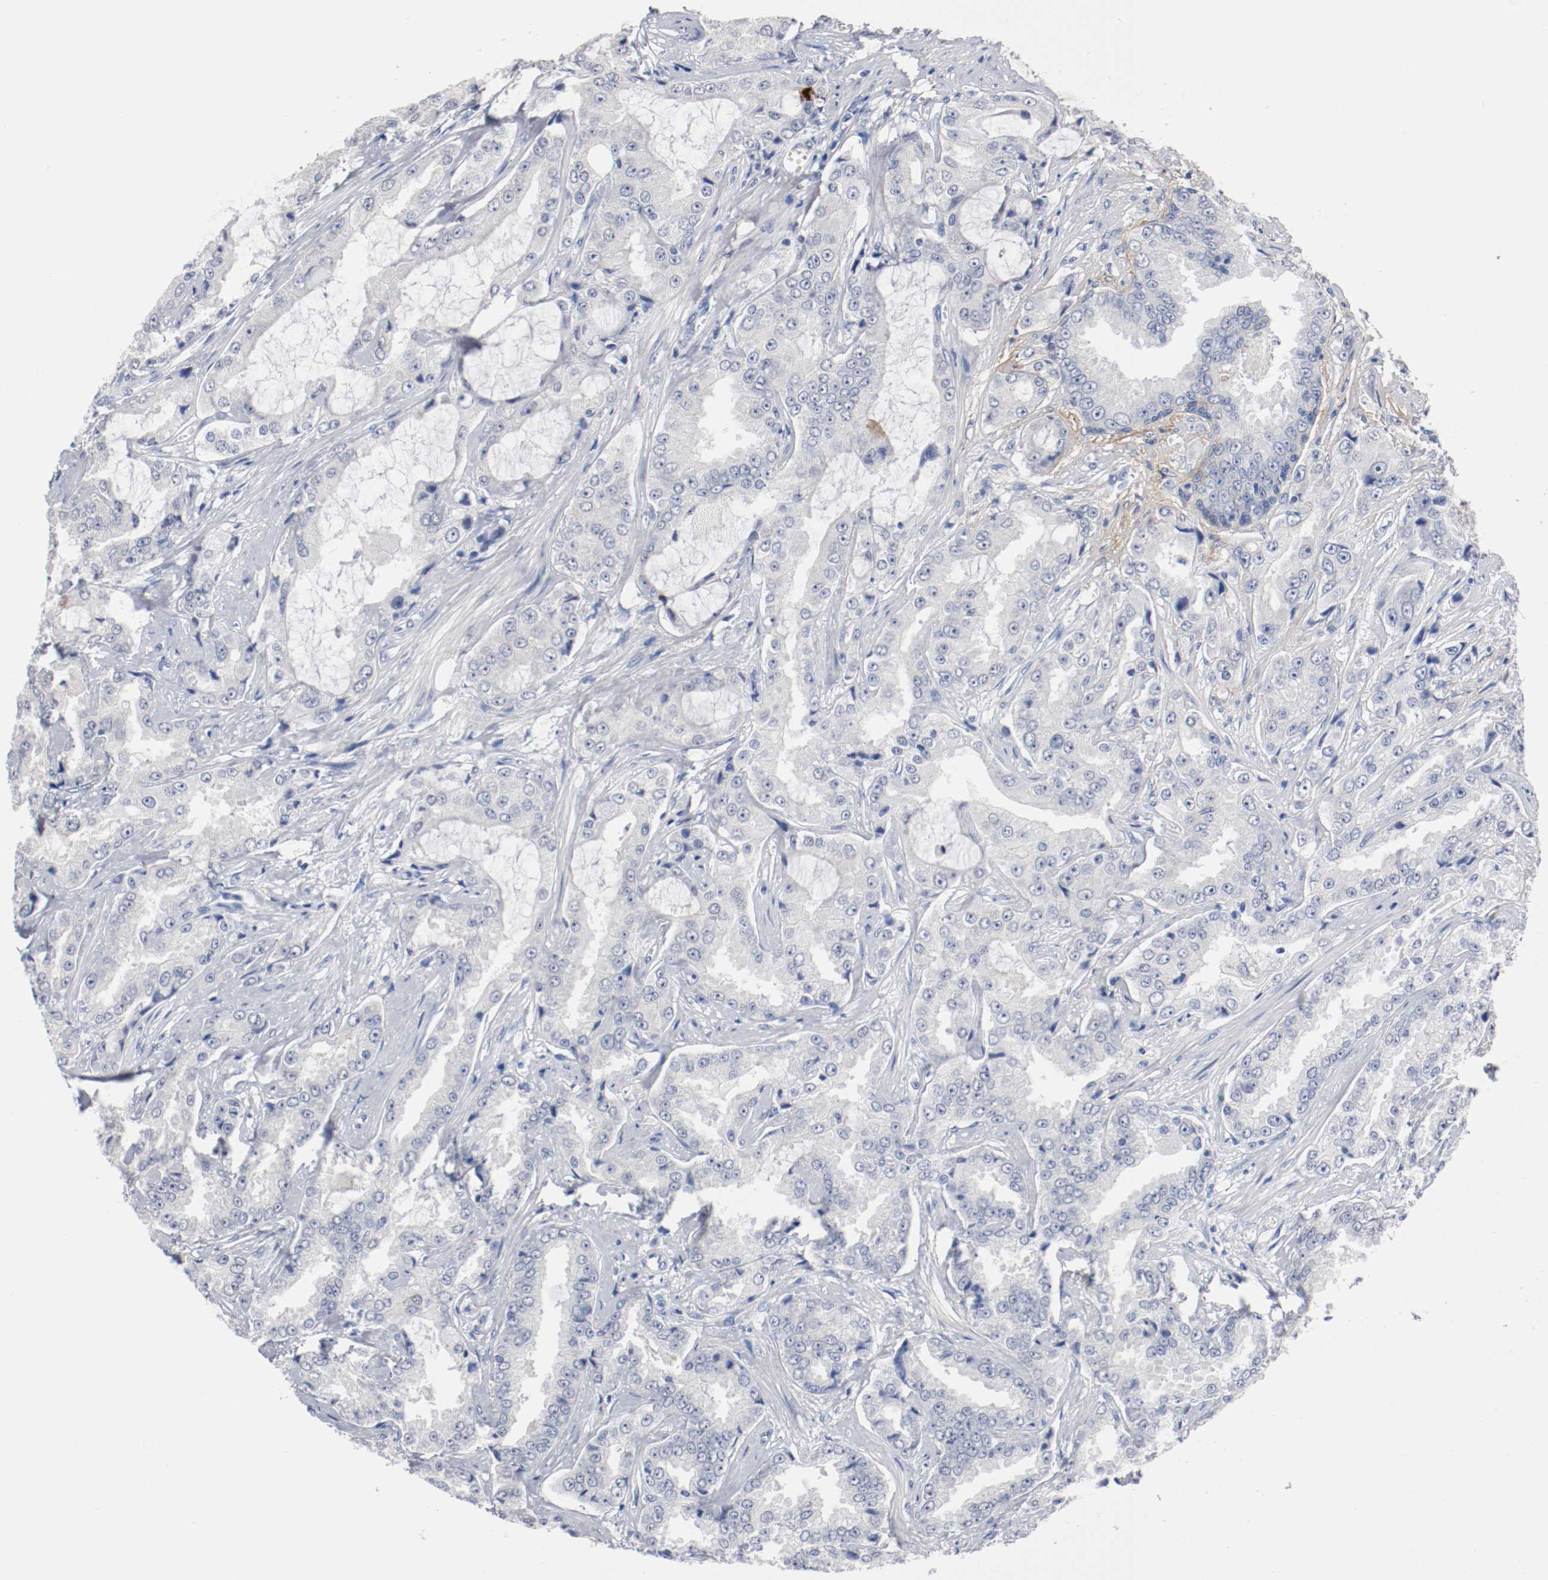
{"staining": {"intensity": "negative", "quantity": "none", "location": "none"}, "tissue": "prostate cancer", "cell_type": "Tumor cells", "image_type": "cancer", "snomed": [{"axis": "morphology", "description": "Adenocarcinoma, High grade"}, {"axis": "topography", "description": "Prostate"}], "caption": "DAB immunohistochemical staining of prostate cancer (adenocarcinoma (high-grade)) shows no significant staining in tumor cells.", "gene": "TNC", "patient": {"sex": "male", "age": 73}}